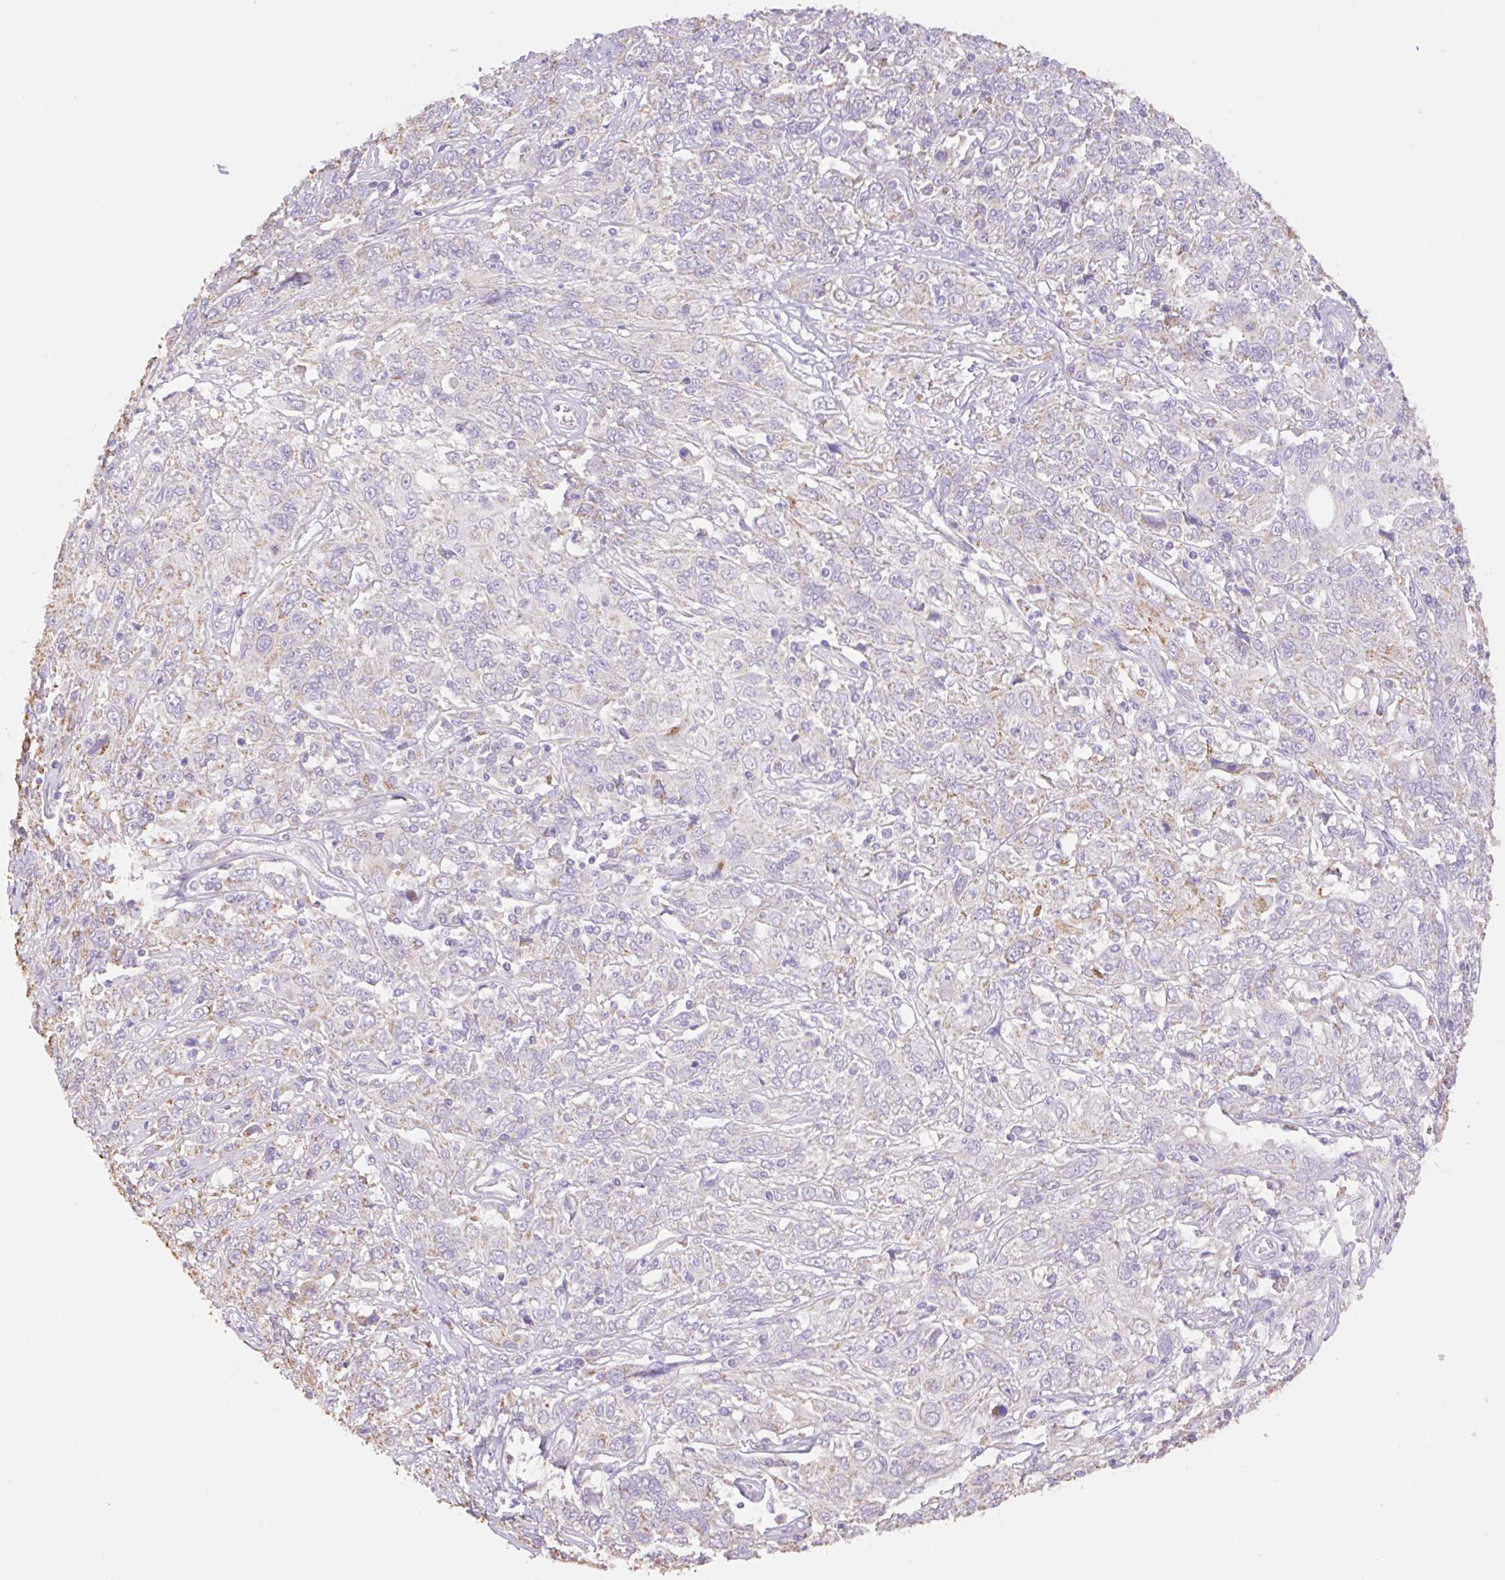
{"staining": {"intensity": "negative", "quantity": "none", "location": "none"}, "tissue": "cervical cancer", "cell_type": "Tumor cells", "image_type": "cancer", "snomed": [{"axis": "morphology", "description": "Squamous cell carcinoma, NOS"}, {"axis": "topography", "description": "Cervix"}], "caption": "Tumor cells are negative for brown protein staining in squamous cell carcinoma (cervical).", "gene": "COPZ2", "patient": {"sex": "female", "age": 46}}